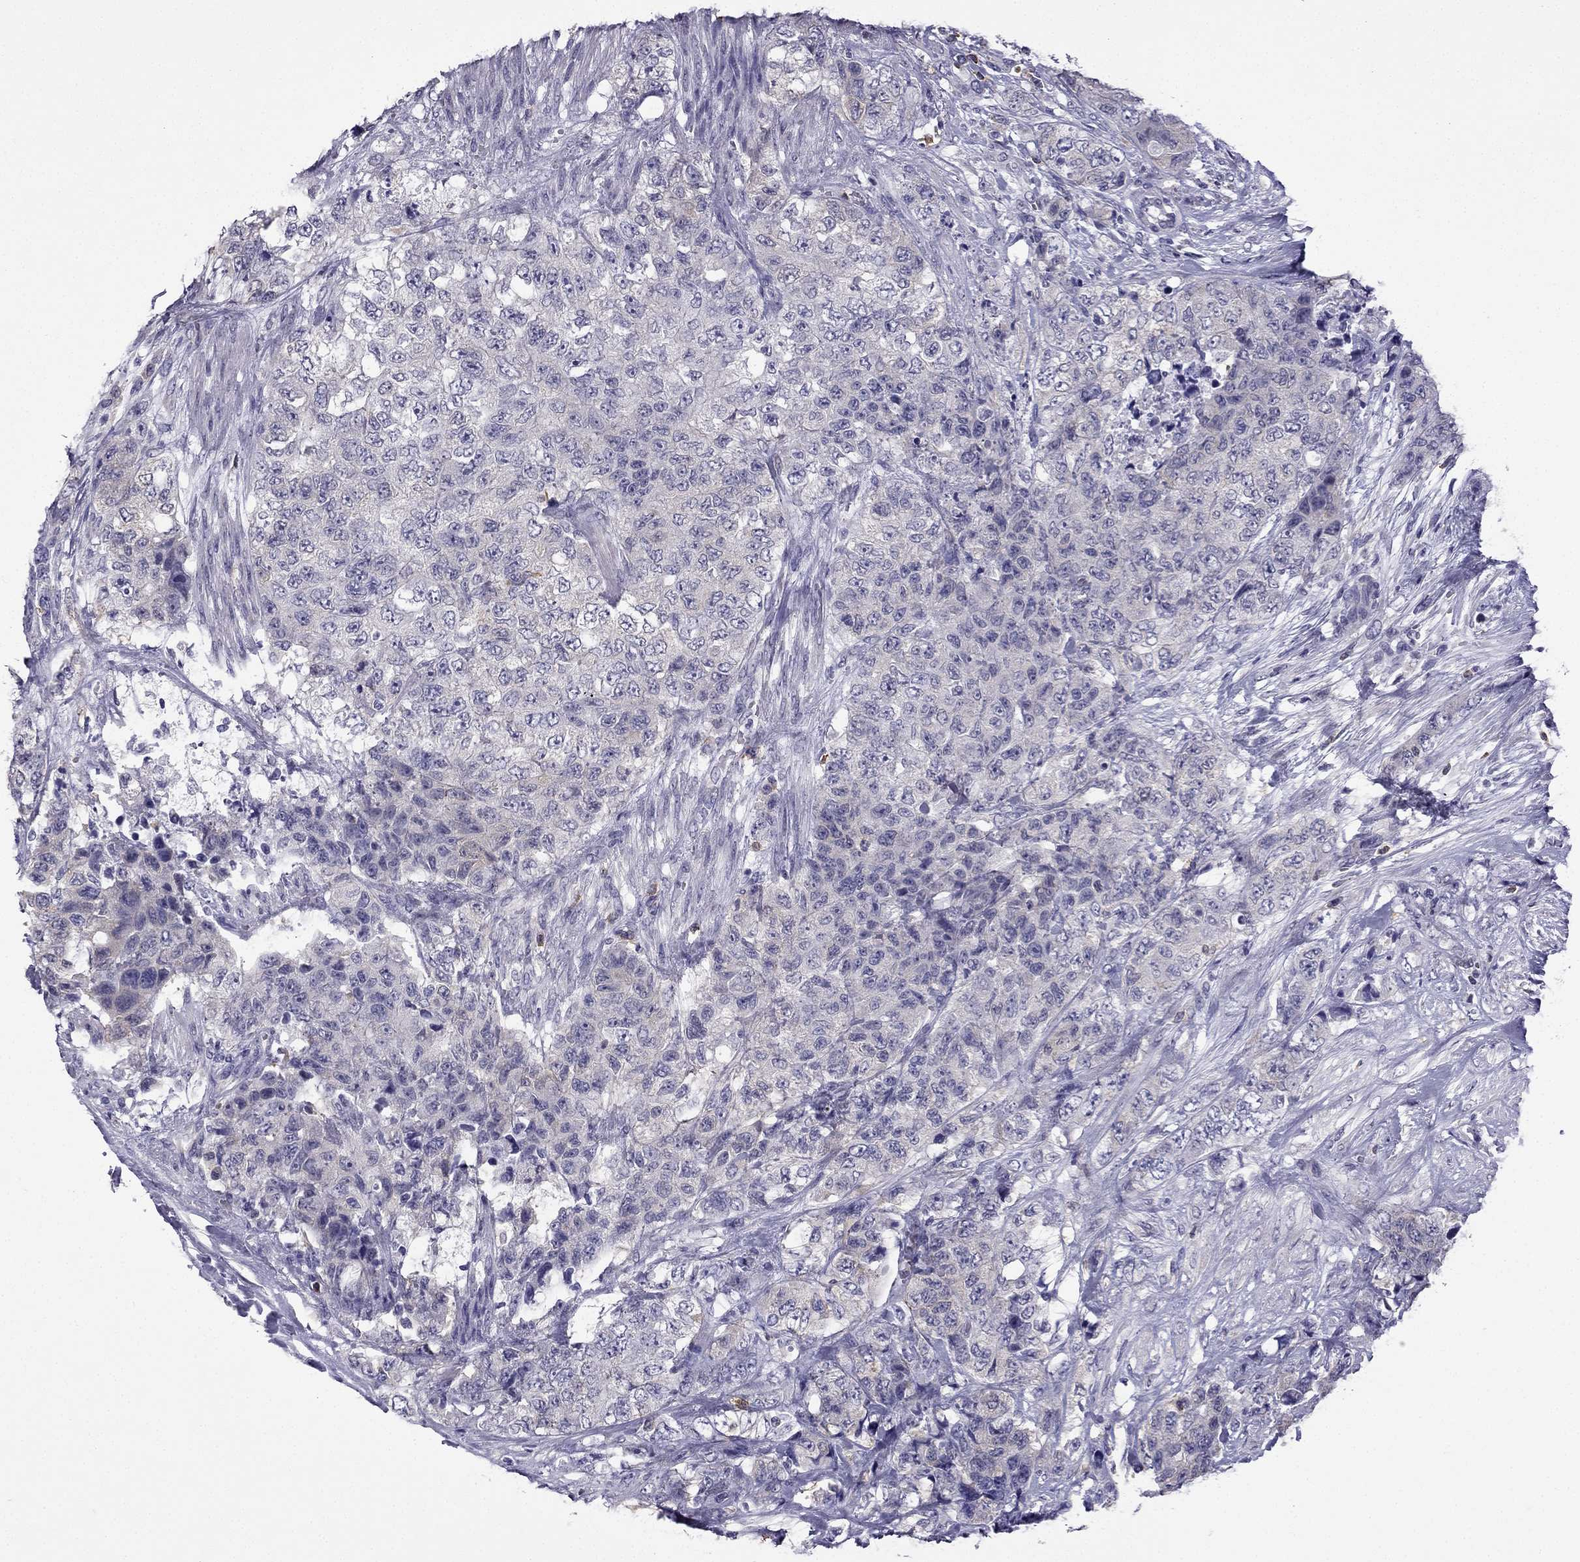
{"staining": {"intensity": "negative", "quantity": "none", "location": "none"}, "tissue": "urothelial cancer", "cell_type": "Tumor cells", "image_type": "cancer", "snomed": [{"axis": "morphology", "description": "Urothelial carcinoma, High grade"}, {"axis": "topography", "description": "Urinary bladder"}], "caption": "Immunohistochemistry (IHC) histopathology image of human urothelial cancer stained for a protein (brown), which demonstrates no expression in tumor cells. Nuclei are stained in blue.", "gene": "CCK", "patient": {"sex": "female", "age": 78}}